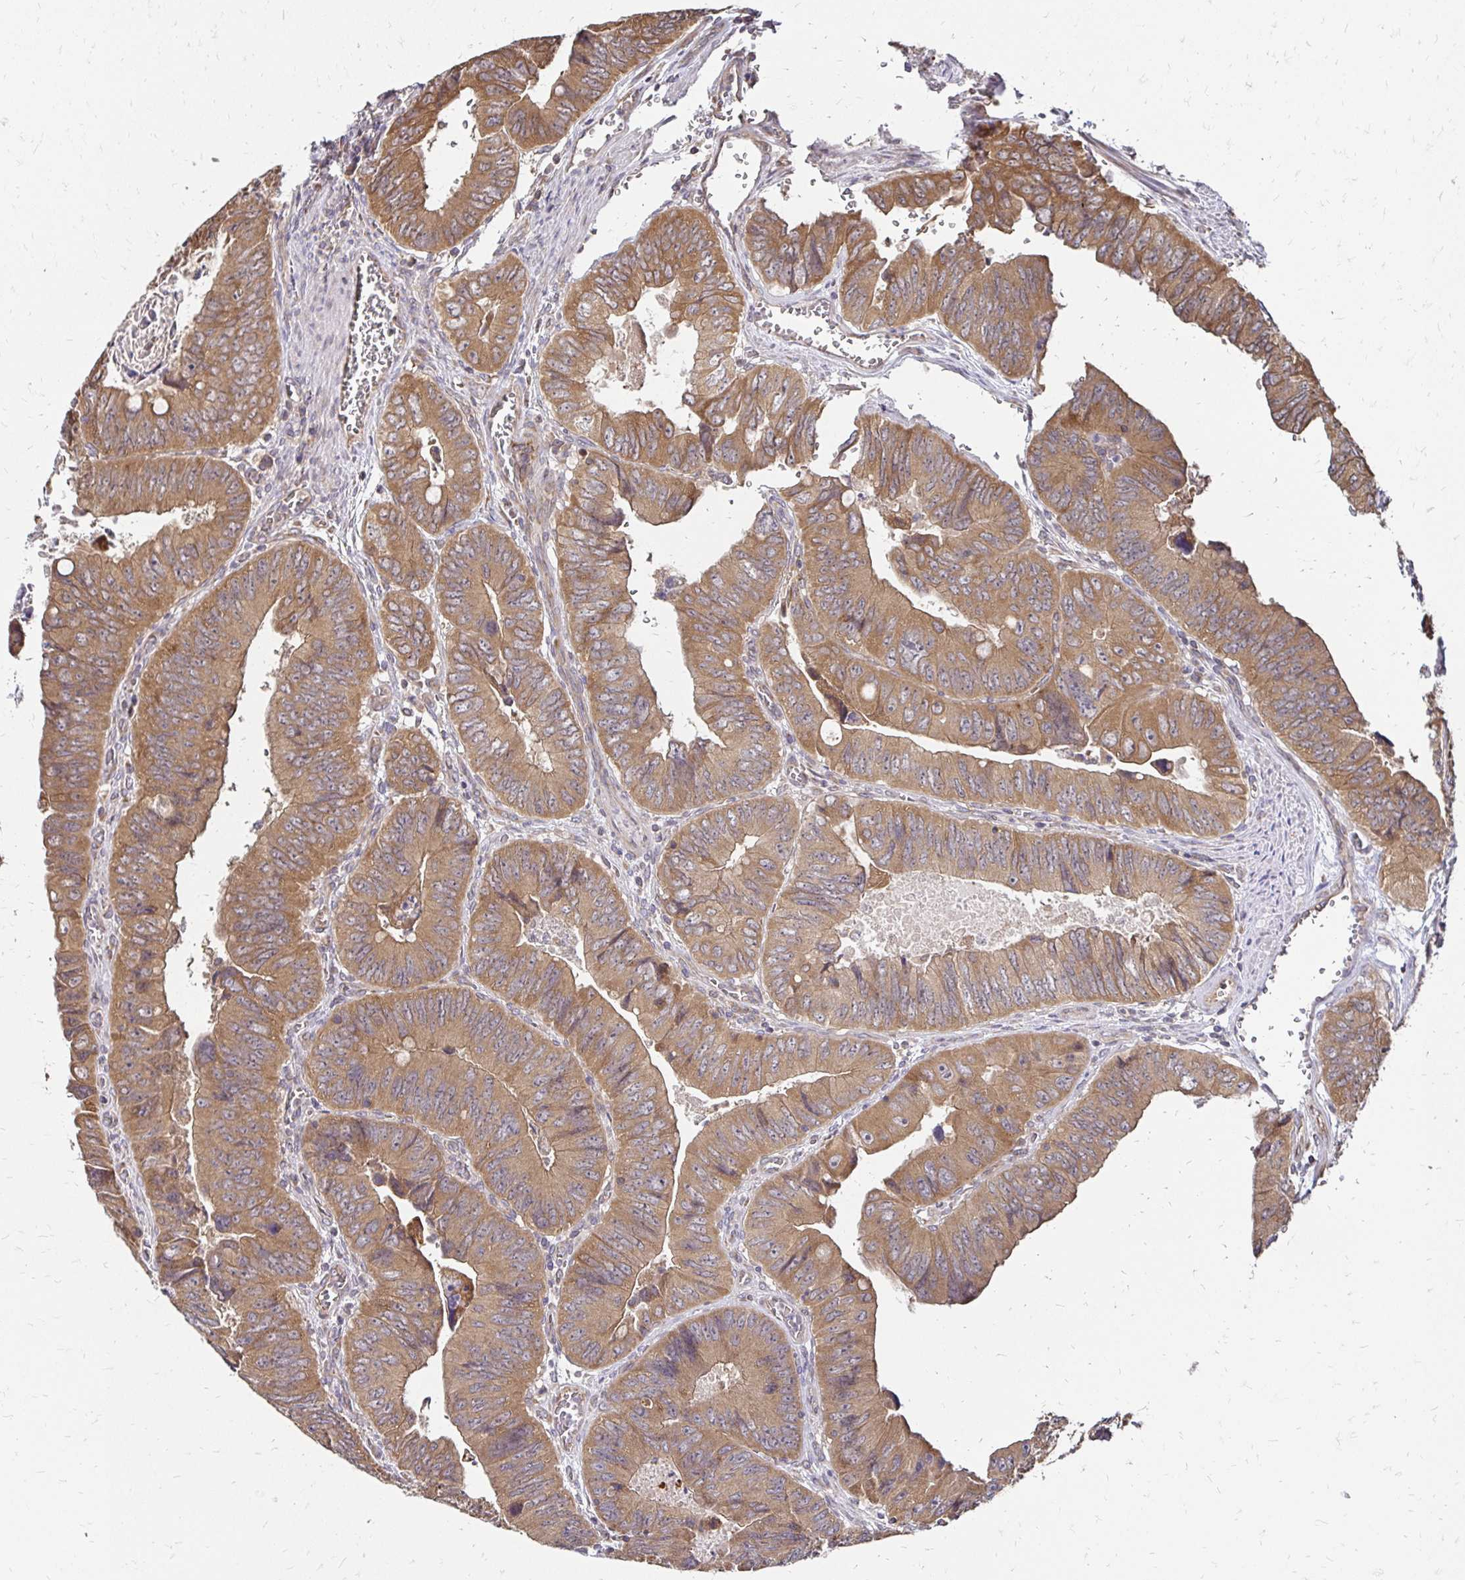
{"staining": {"intensity": "moderate", "quantity": ">75%", "location": "cytoplasmic/membranous"}, "tissue": "colorectal cancer", "cell_type": "Tumor cells", "image_type": "cancer", "snomed": [{"axis": "morphology", "description": "Adenocarcinoma, NOS"}, {"axis": "topography", "description": "Colon"}], "caption": "High-magnification brightfield microscopy of colorectal cancer (adenocarcinoma) stained with DAB (brown) and counterstained with hematoxylin (blue). tumor cells exhibit moderate cytoplasmic/membranous staining is appreciated in about>75% of cells. (brown staining indicates protein expression, while blue staining denotes nuclei).", "gene": "ZW10", "patient": {"sex": "female", "age": 84}}